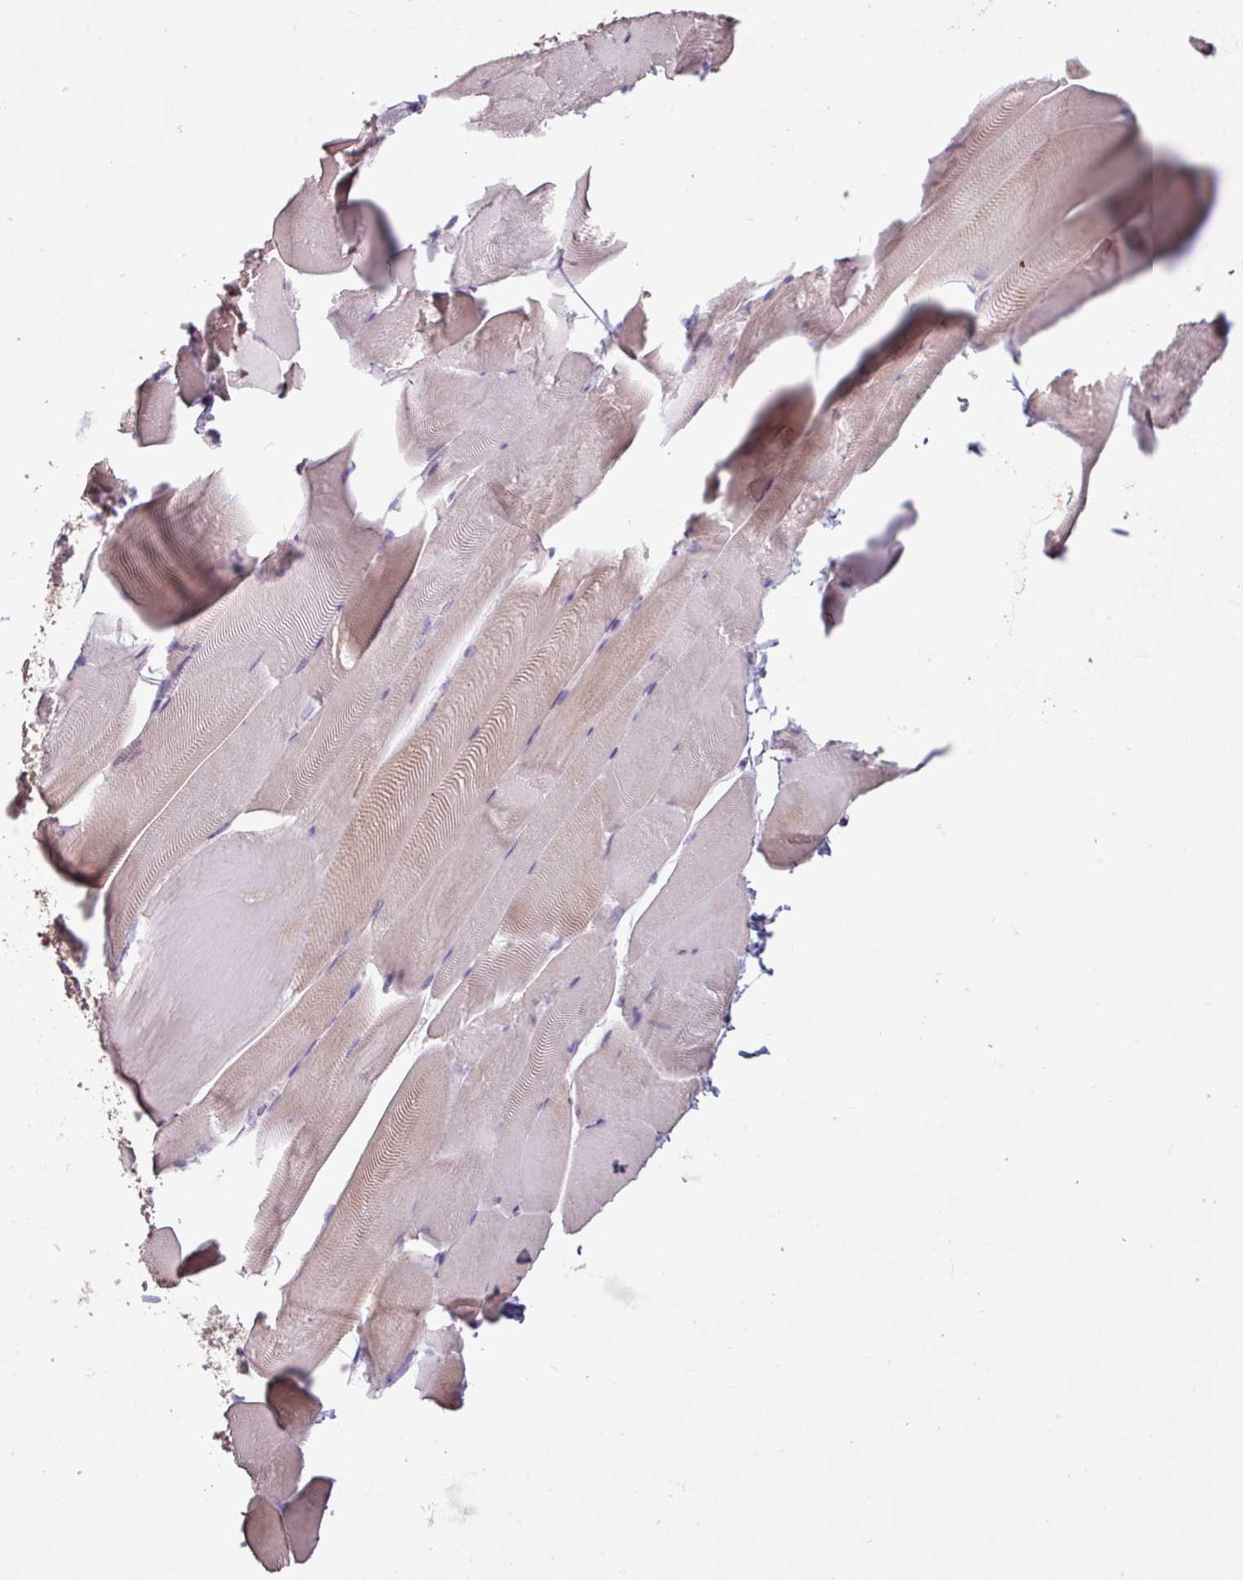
{"staining": {"intensity": "weak", "quantity": "<25%", "location": "cytoplasmic/membranous"}, "tissue": "skeletal muscle", "cell_type": "Myocytes", "image_type": "normal", "snomed": [{"axis": "morphology", "description": "Normal tissue, NOS"}, {"axis": "topography", "description": "Skeletal muscle"}], "caption": "Immunohistochemistry (IHC) image of benign skeletal muscle: skeletal muscle stained with DAB shows no significant protein expression in myocytes. Nuclei are stained in blue.", "gene": "SEC61G", "patient": {"sex": "female", "age": 64}}